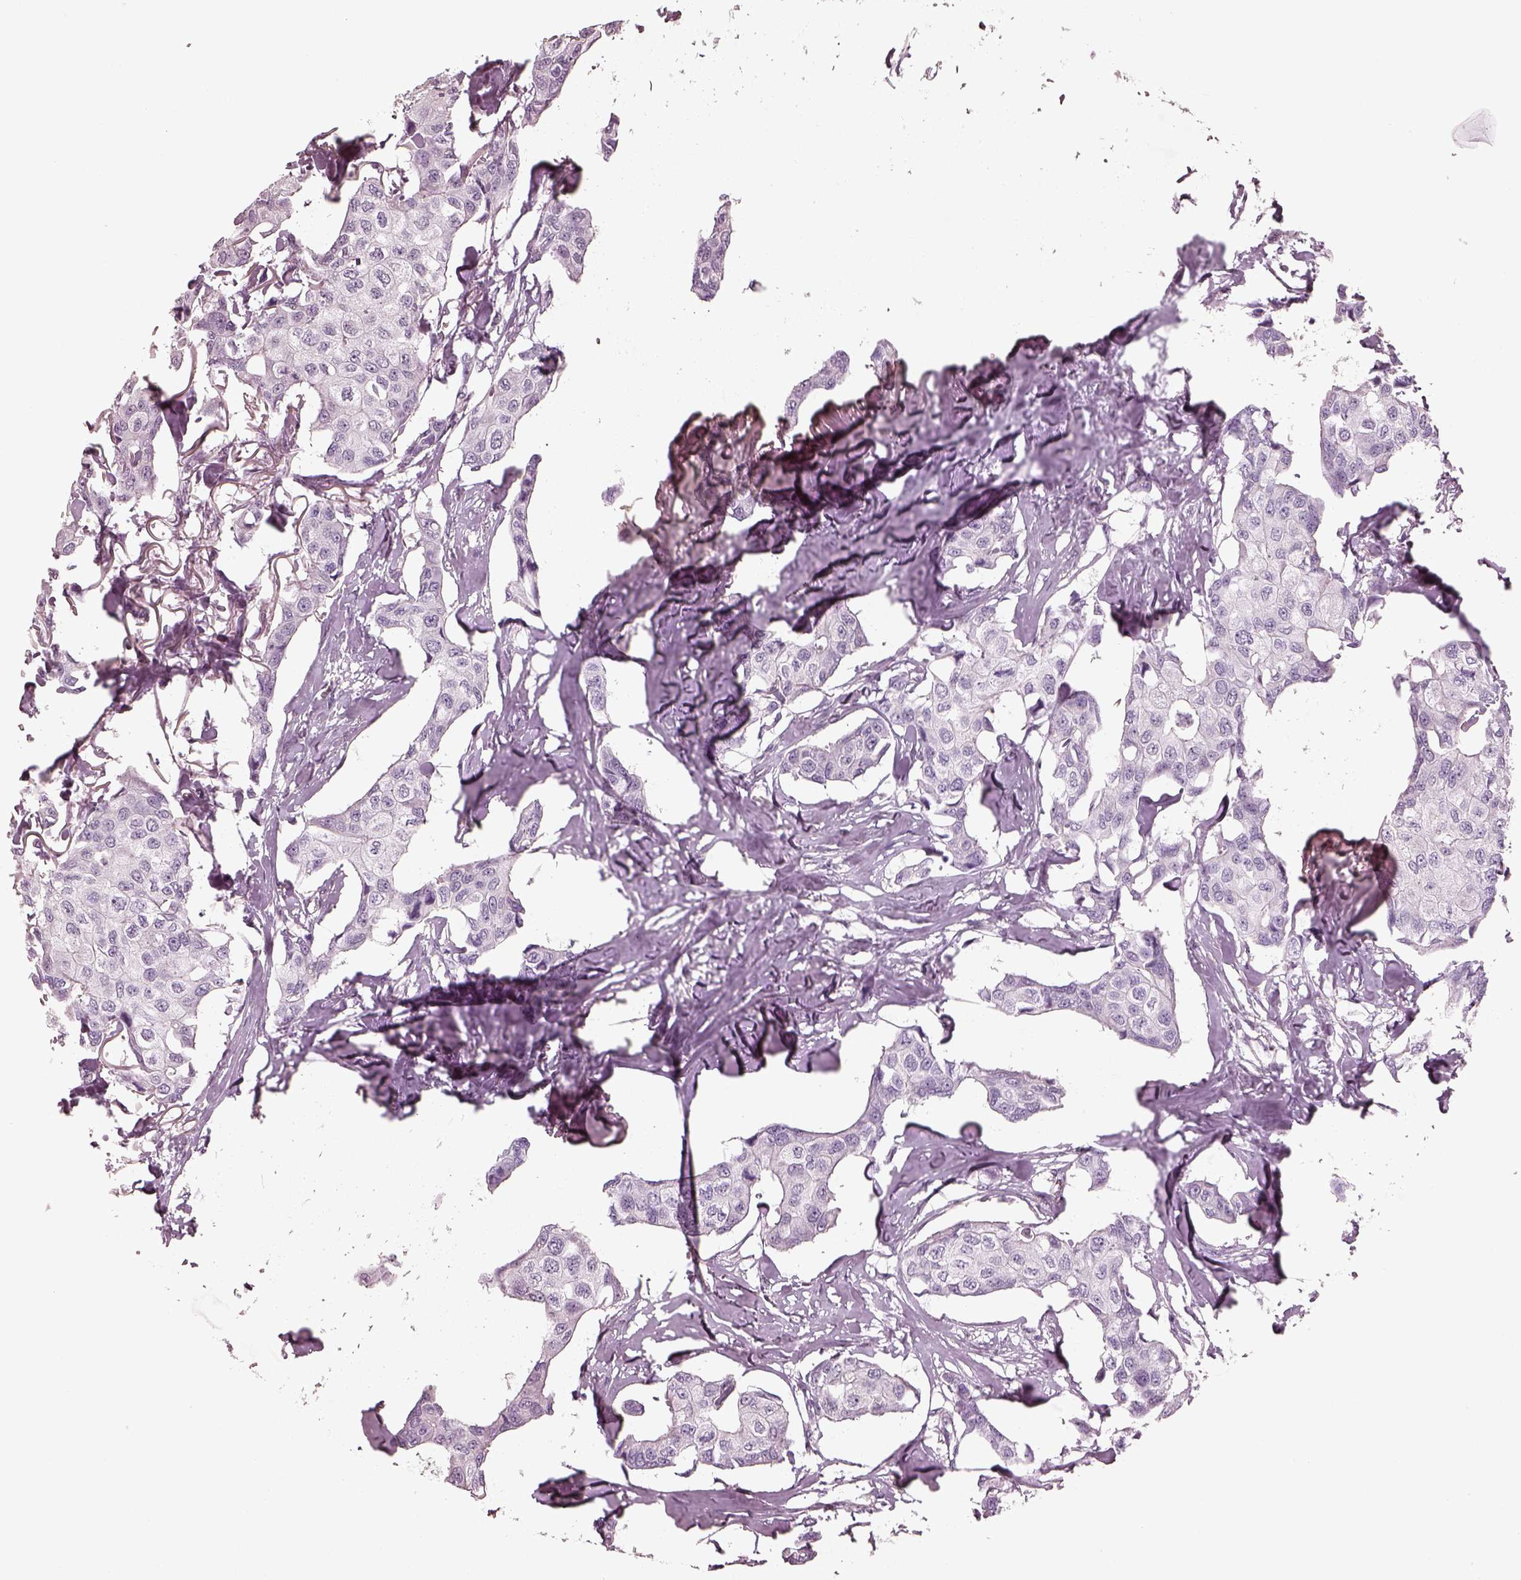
{"staining": {"intensity": "negative", "quantity": "none", "location": "none"}, "tissue": "breast cancer", "cell_type": "Tumor cells", "image_type": "cancer", "snomed": [{"axis": "morphology", "description": "Duct carcinoma"}, {"axis": "topography", "description": "Breast"}], "caption": "DAB (3,3'-diaminobenzidine) immunohistochemical staining of invasive ductal carcinoma (breast) demonstrates no significant expression in tumor cells. (Brightfield microscopy of DAB (3,3'-diaminobenzidine) immunohistochemistry (IHC) at high magnification).", "gene": "EGR4", "patient": {"sex": "female", "age": 80}}